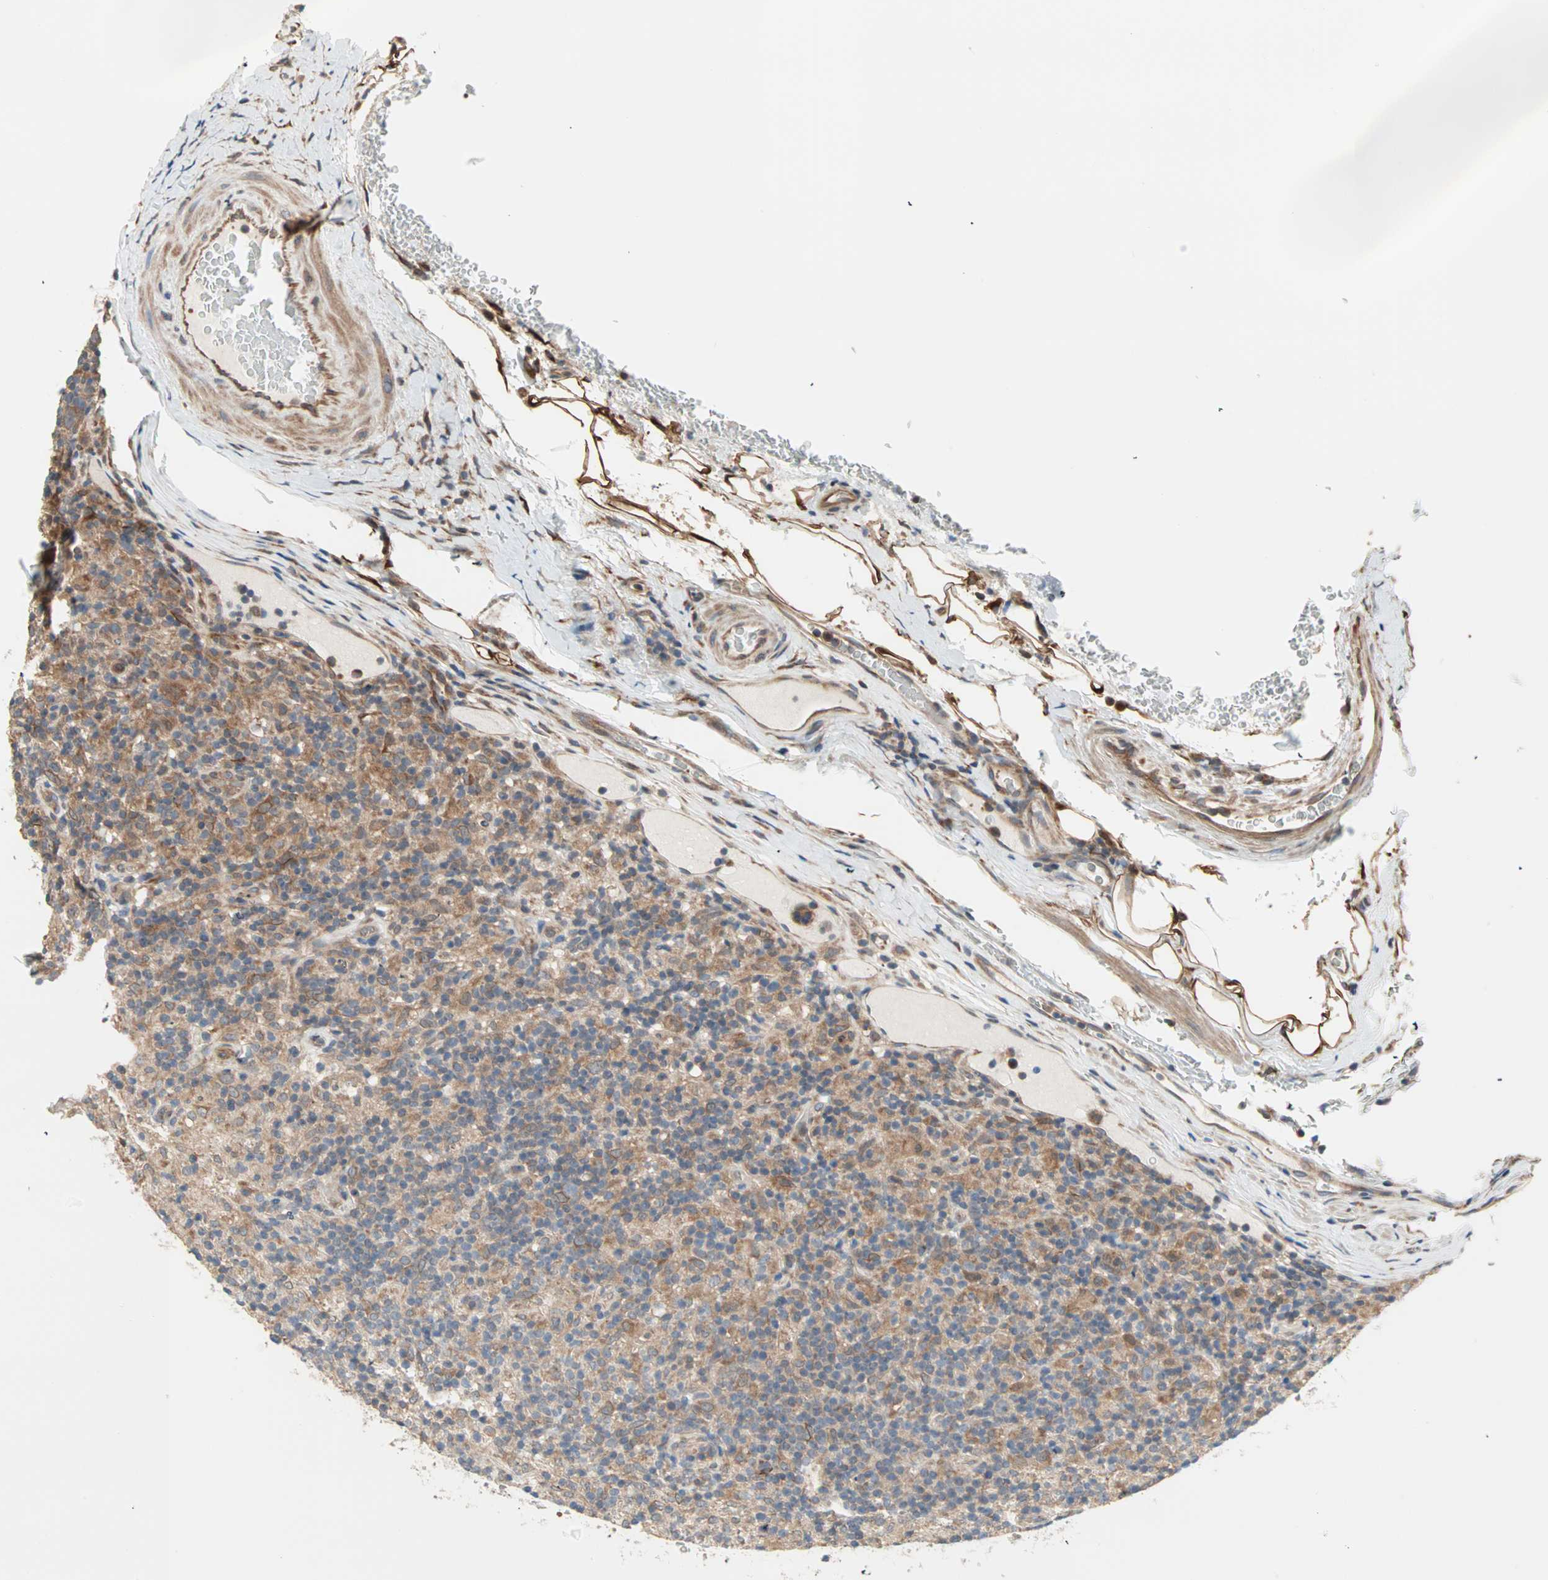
{"staining": {"intensity": "moderate", "quantity": ">75%", "location": "cytoplasmic/membranous"}, "tissue": "lymphoma", "cell_type": "Tumor cells", "image_type": "cancer", "snomed": [{"axis": "morphology", "description": "Hodgkin's disease, NOS"}, {"axis": "topography", "description": "Lymph node"}], "caption": "Human Hodgkin's disease stained for a protein (brown) demonstrates moderate cytoplasmic/membranous positive expression in about >75% of tumor cells.", "gene": "SAR1A", "patient": {"sex": "male", "age": 70}}